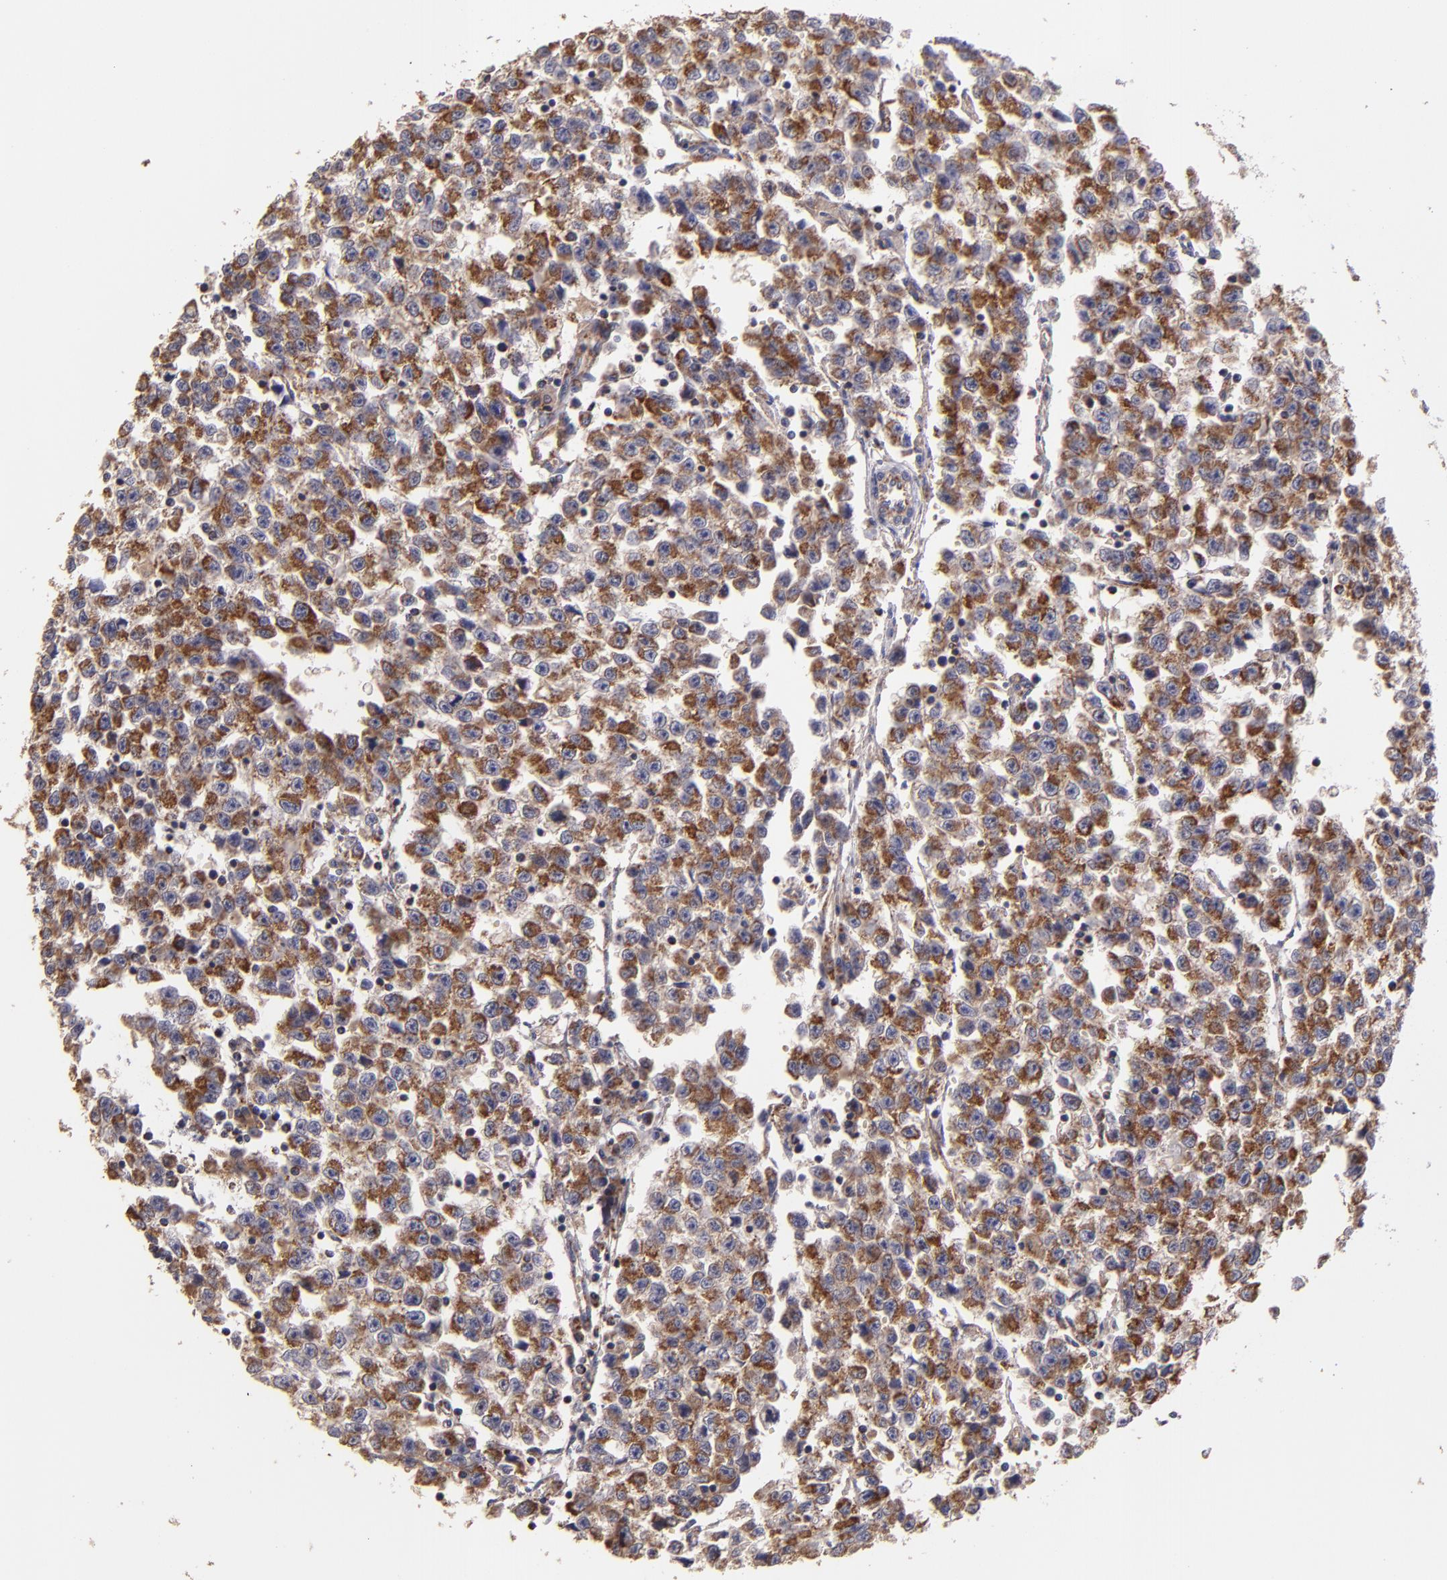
{"staining": {"intensity": "moderate", "quantity": ">75%", "location": "cytoplasmic/membranous"}, "tissue": "testis cancer", "cell_type": "Tumor cells", "image_type": "cancer", "snomed": [{"axis": "morphology", "description": "Seminoma, NOS"}, {"axis": "topography", "description": "Testis"}], "caption": "Protein analysis of testis cancer tissue demonstrates moderate cytoplasmic/membranous positivity in about >75% of tumor cells.", "gene": "CLTA", "patient": {"sex": "male", "age": 35}}